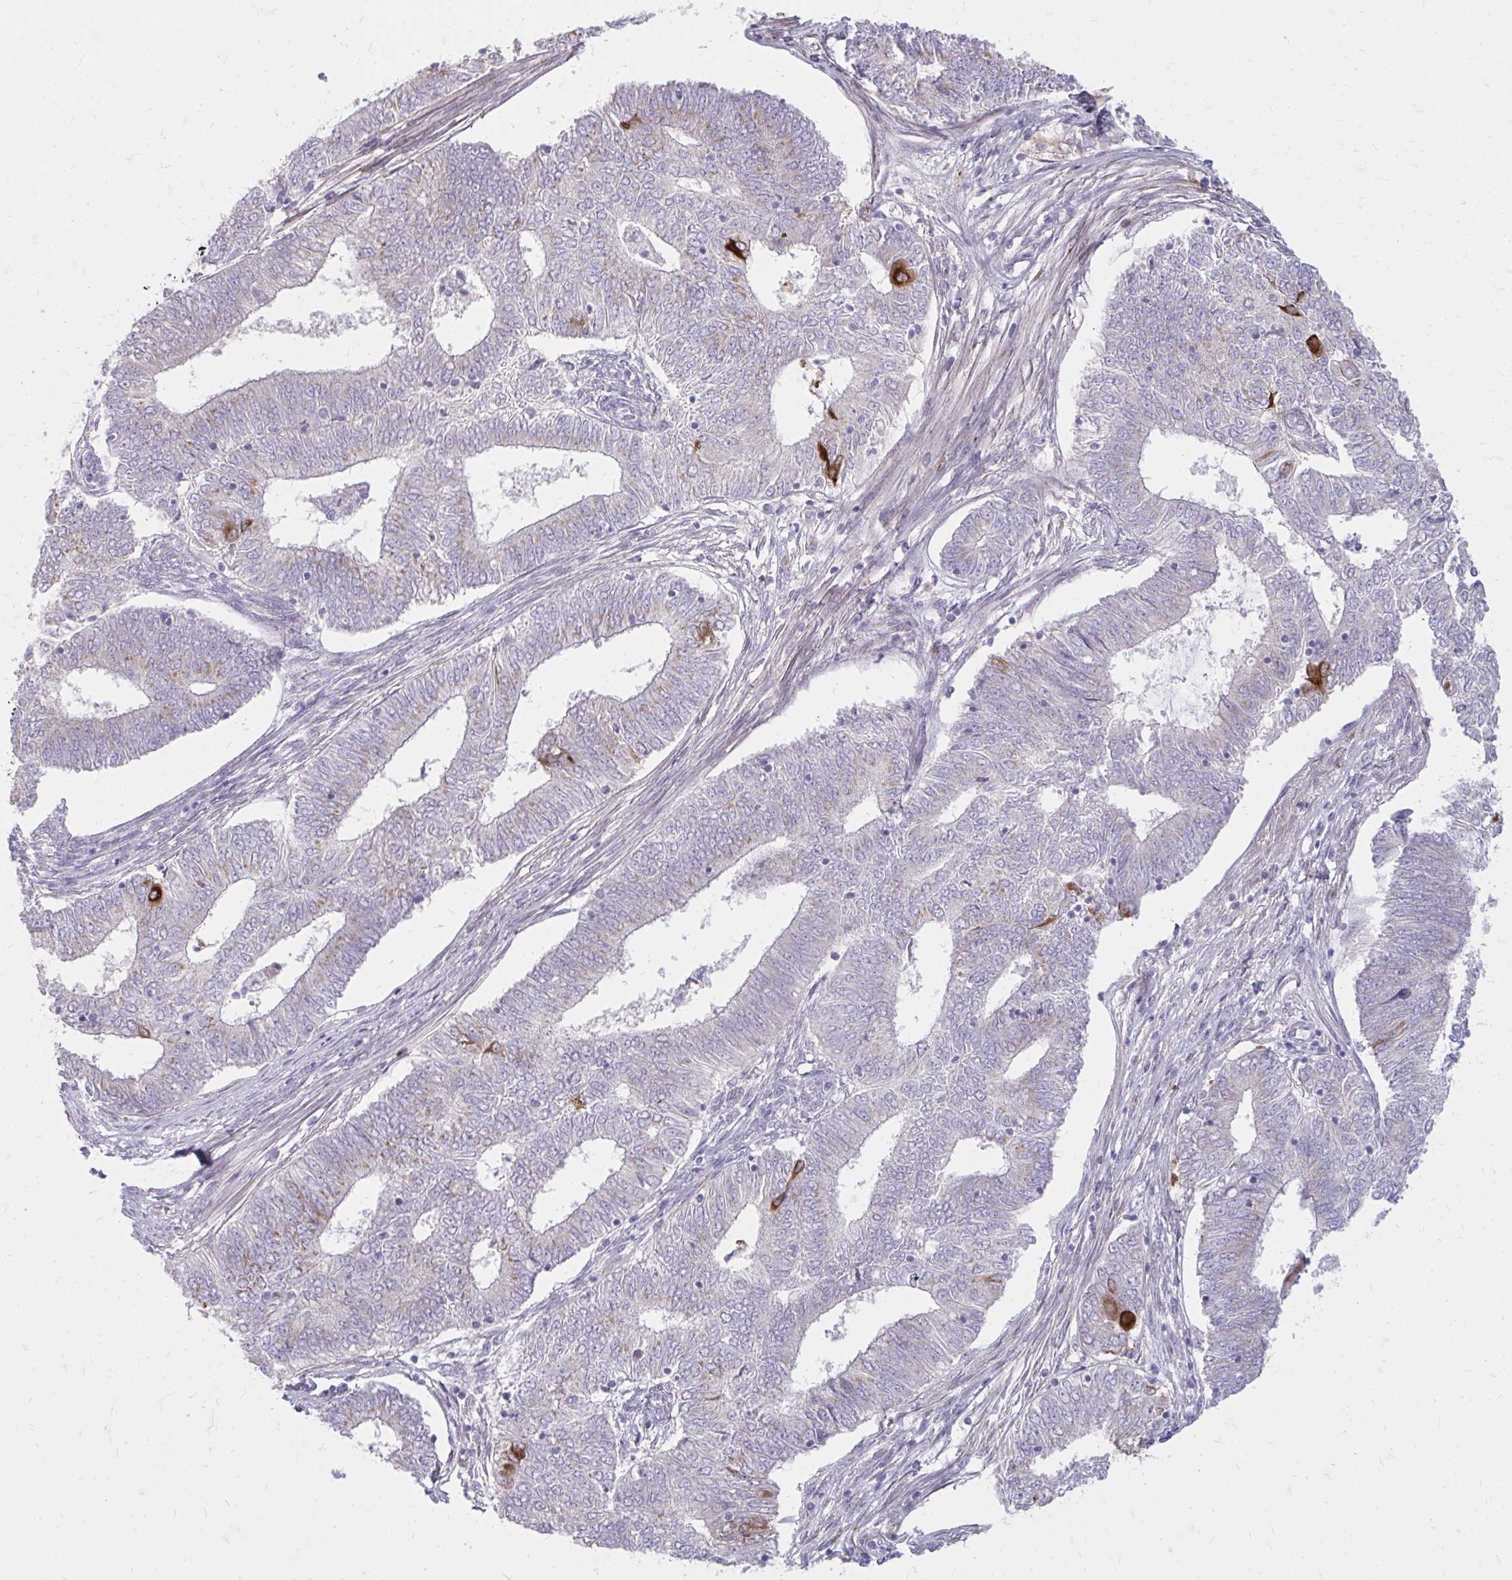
{"staining": {"intensity": "strong", "quantity": "<25%", "location": "cytoplasmic/membranous"}, "tissue": "endometrial cancer", "cell_type": "Tumor cells", "image_type": "cancer", "snomed": [{"axis": "morphology", "description": "Adenocarcinoma, NOS"}, {"axis": "topography", "description": "Endometrium"}], "caption": "Endometrial adenocarcinoma tissue exhibits strong cytoplasmic/membranous expression in about <25% of tumor cells, visualized by immunohistochemistry.", "gene": "RAB6B", "patient": {"sex": "female", "age": 62}}